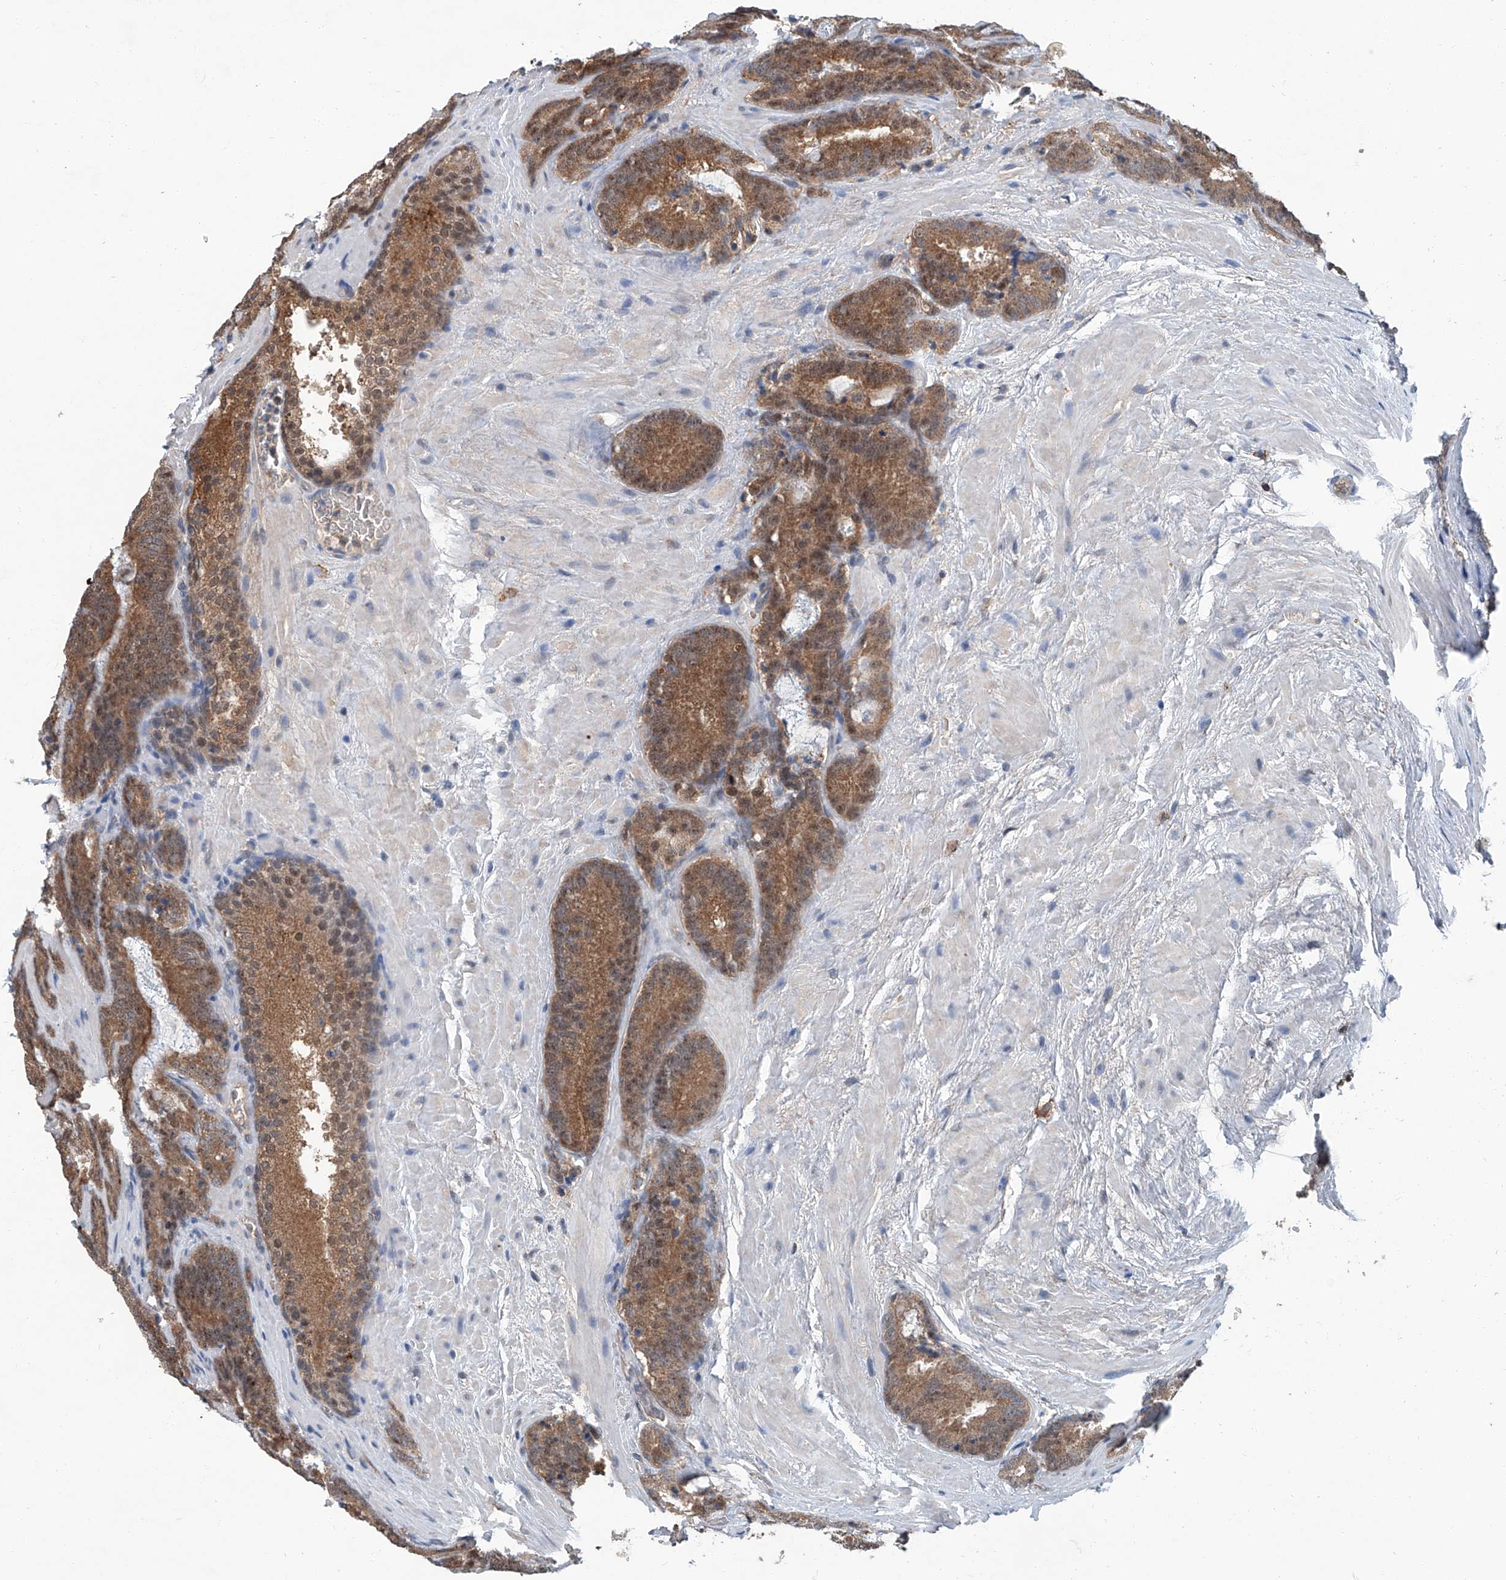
{"staining": {"intensity": "moderate", "quantity": ">75%", "location": "cytoplasmic/membranous"}, "tissue": "prostate cancer", "cell_type": "Tumor cells", "image_type": "cancer", "snomed": [{"axis": "morphology", "description": "Adenocarcinoma, High grade"}, {"axis": "topography", "description": "Prostate"}], "caption": "Human prostate cancer stained with a protein marker demonstrates moderate staining in tumor cells.", "gene": "CLK1", "patient": {"sex": "male", "age": 66}}